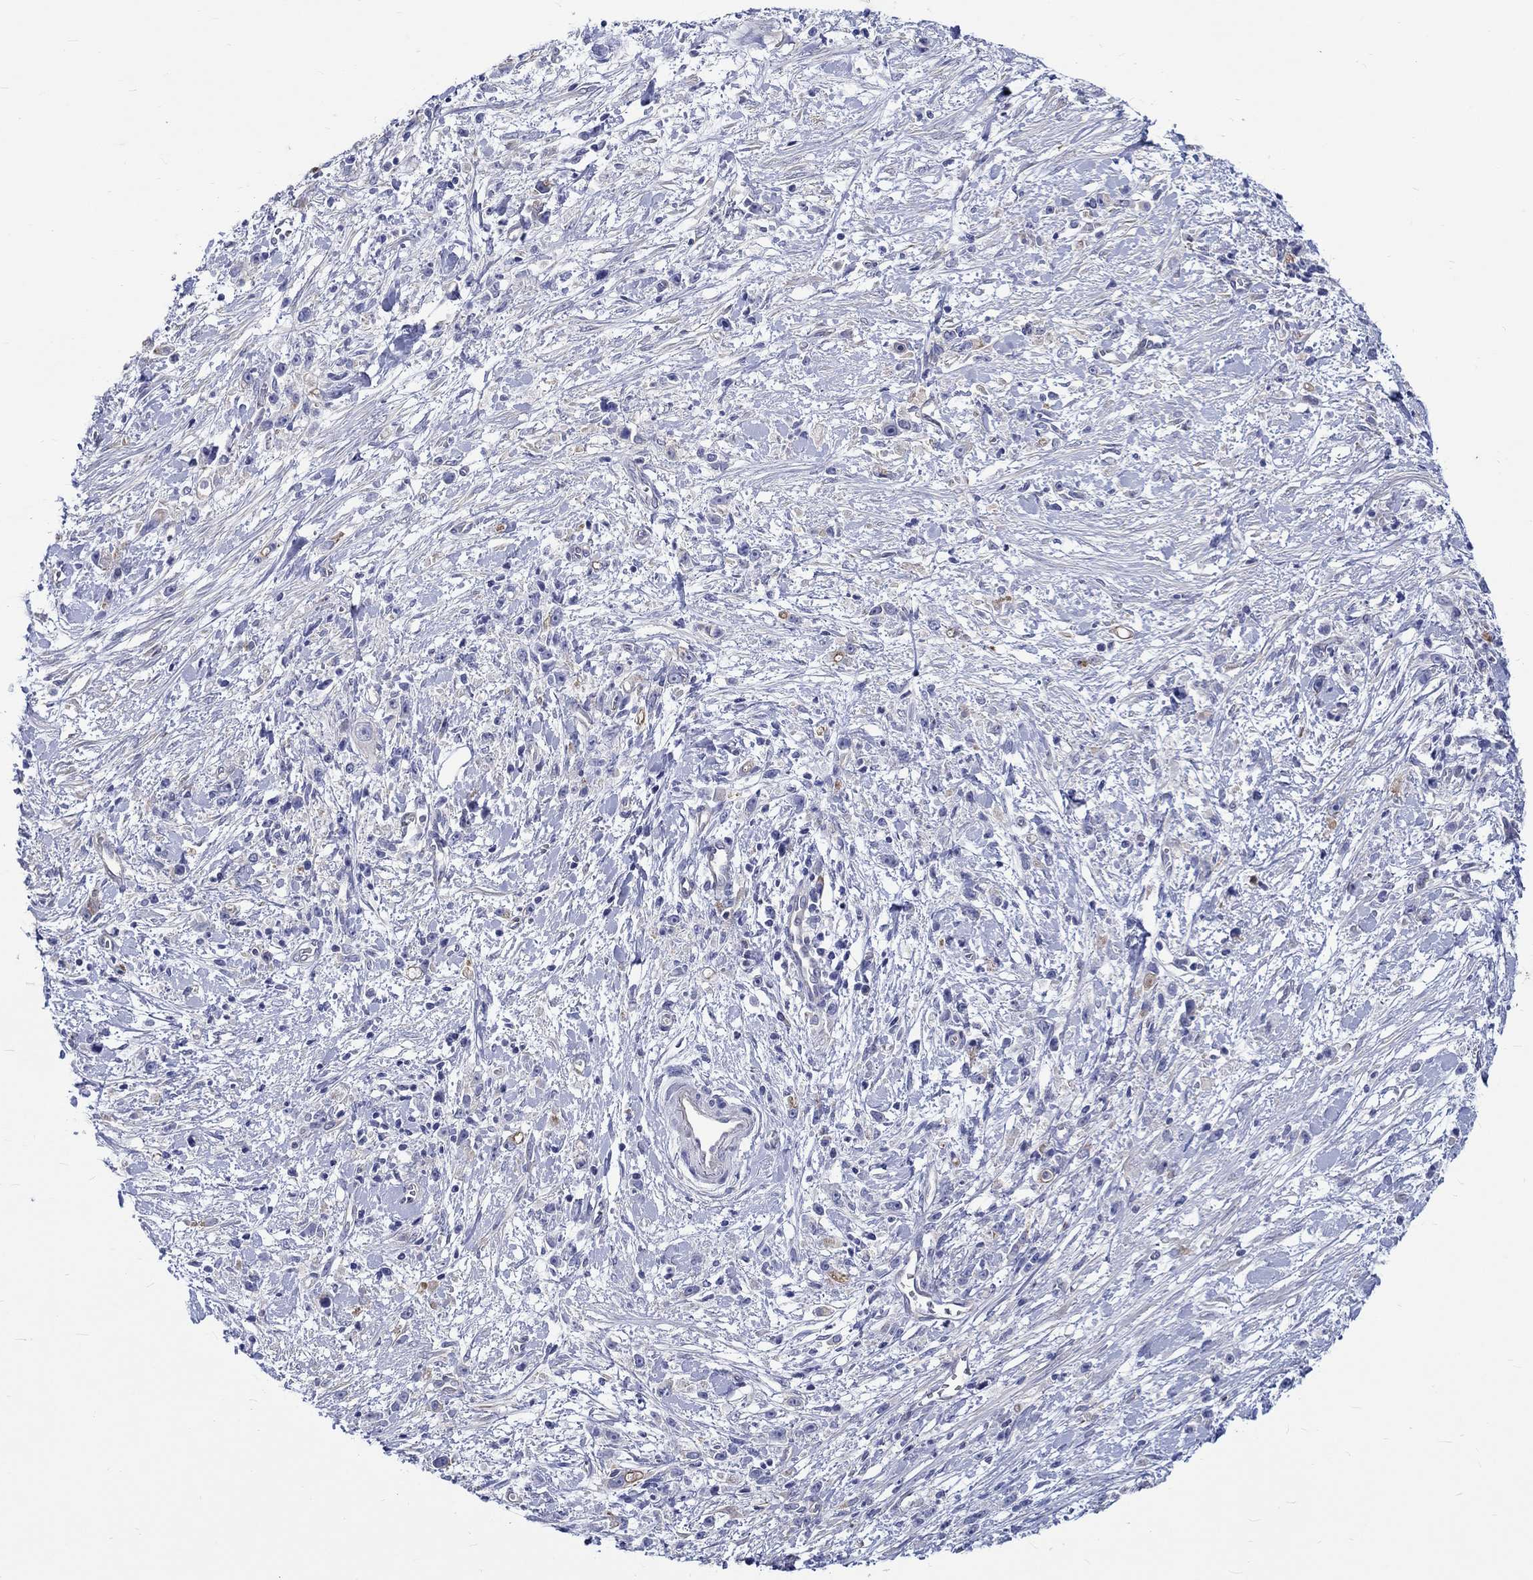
{"staining": {"intensity": "negative", "quantity": "none", "location": "none"}, "tissue": "stomach cancer", "cell_type": "Tumor cells", "image_type": "cancer", "snomed": [{"axis": "morphology", "description": "Adenocarcinoma, NOS"}, {"axis": "topography", "description": "Stomach"}], "caption": "Immunohistochemical staining of stomach cancer displays no significant expression in tumor cells.", "gene": "SH2D7", "patient": {"sex": "female", "age": 59}}